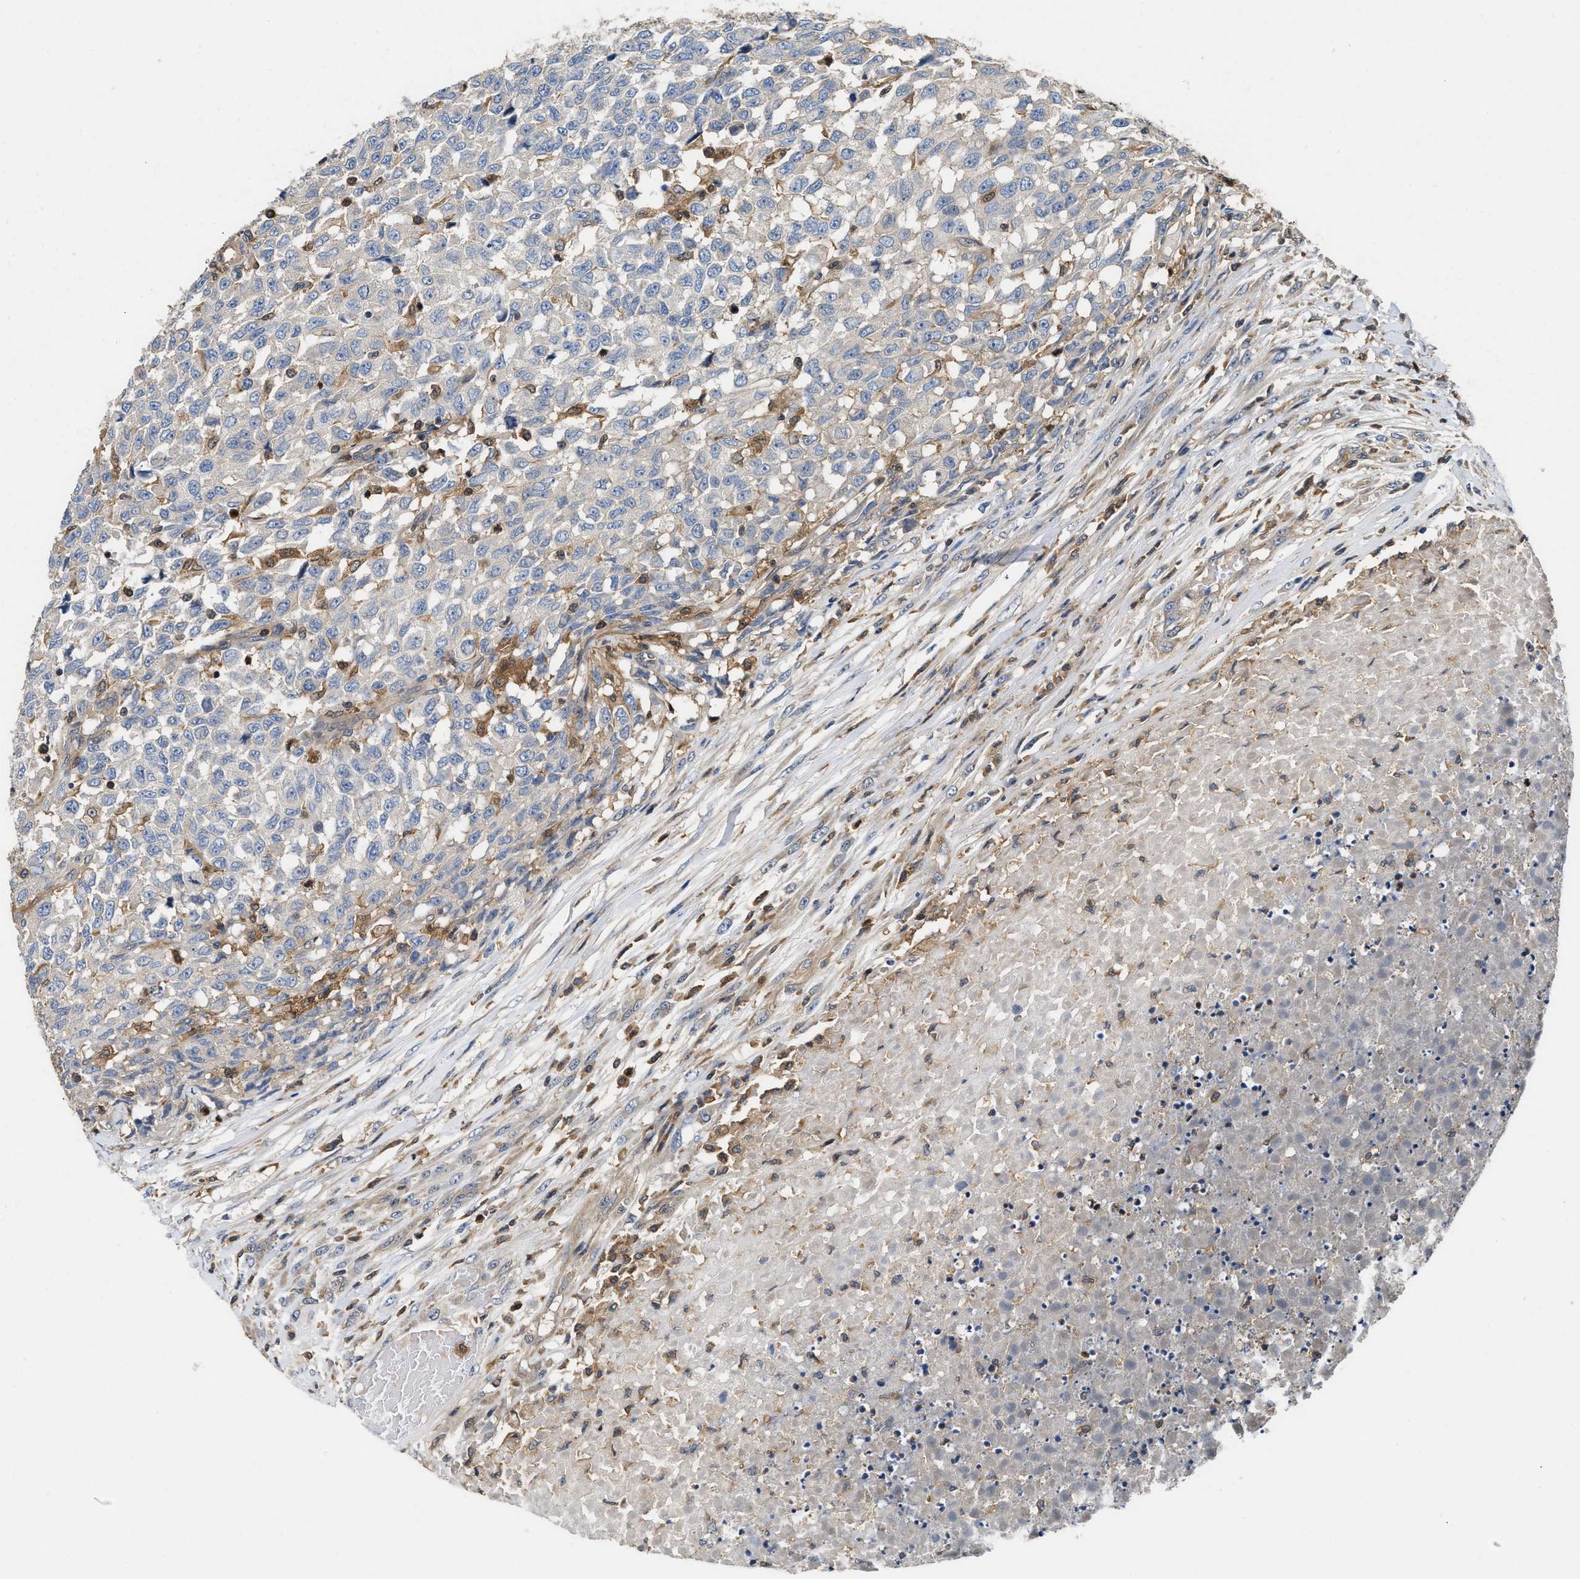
{"staining": {"intensity": "negative", "quantity": "none", "location": "none"}, "tissue": "testis cancer", "cell_type": "Tumor cells", "image_type": "cancer", "snomed": [{"axis": "morphology", "description": "Seminoma, NOS"}, {"axis": "topography", "description": "Testis"}], "caption": "Tumor cells show no significant positivity in testis seminoma.", "gene": "OSTF1", "patient": {"sex": "male", "age": 59}}